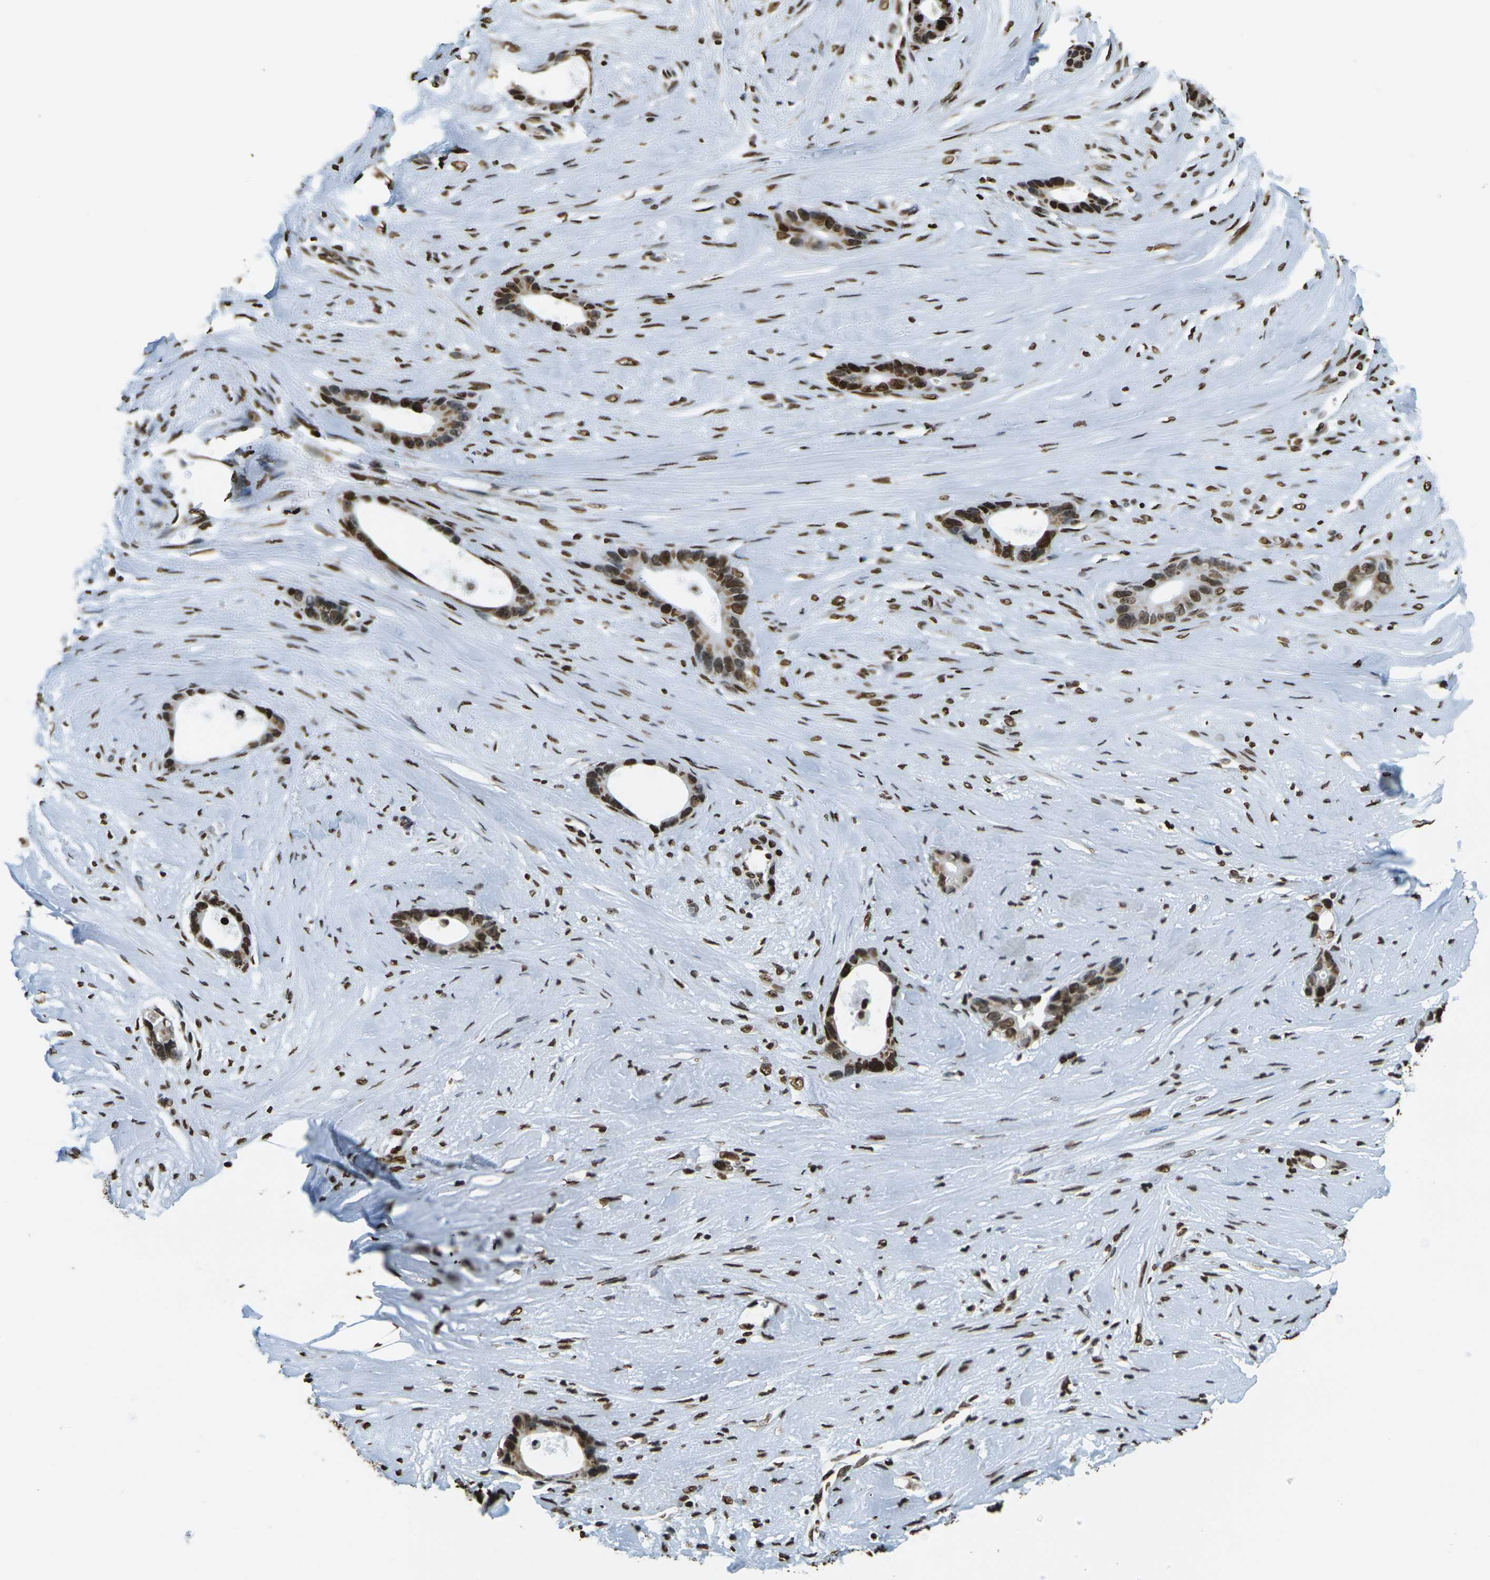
{"staining": {"intensity": "strong", "quantity": ">75%", "location": "nuclear"}, "tissue": "liver cancer", "cell_type": "Tumor cells", "image_type": "cancer", "snomed": [{"axis": "morphology", "description": "Cholangiocarcinoma"}, {"axis": "topography", "description": "Liver"}], "caption": "Immunohistochemistry (IHC) of cholangiocarcinoma (liver) exhibits high levels of strong nuclear positivity in approximately >75% of tumor cells.", "gene": "H1-2", "patient": {"sex": "female", "age": 55}}